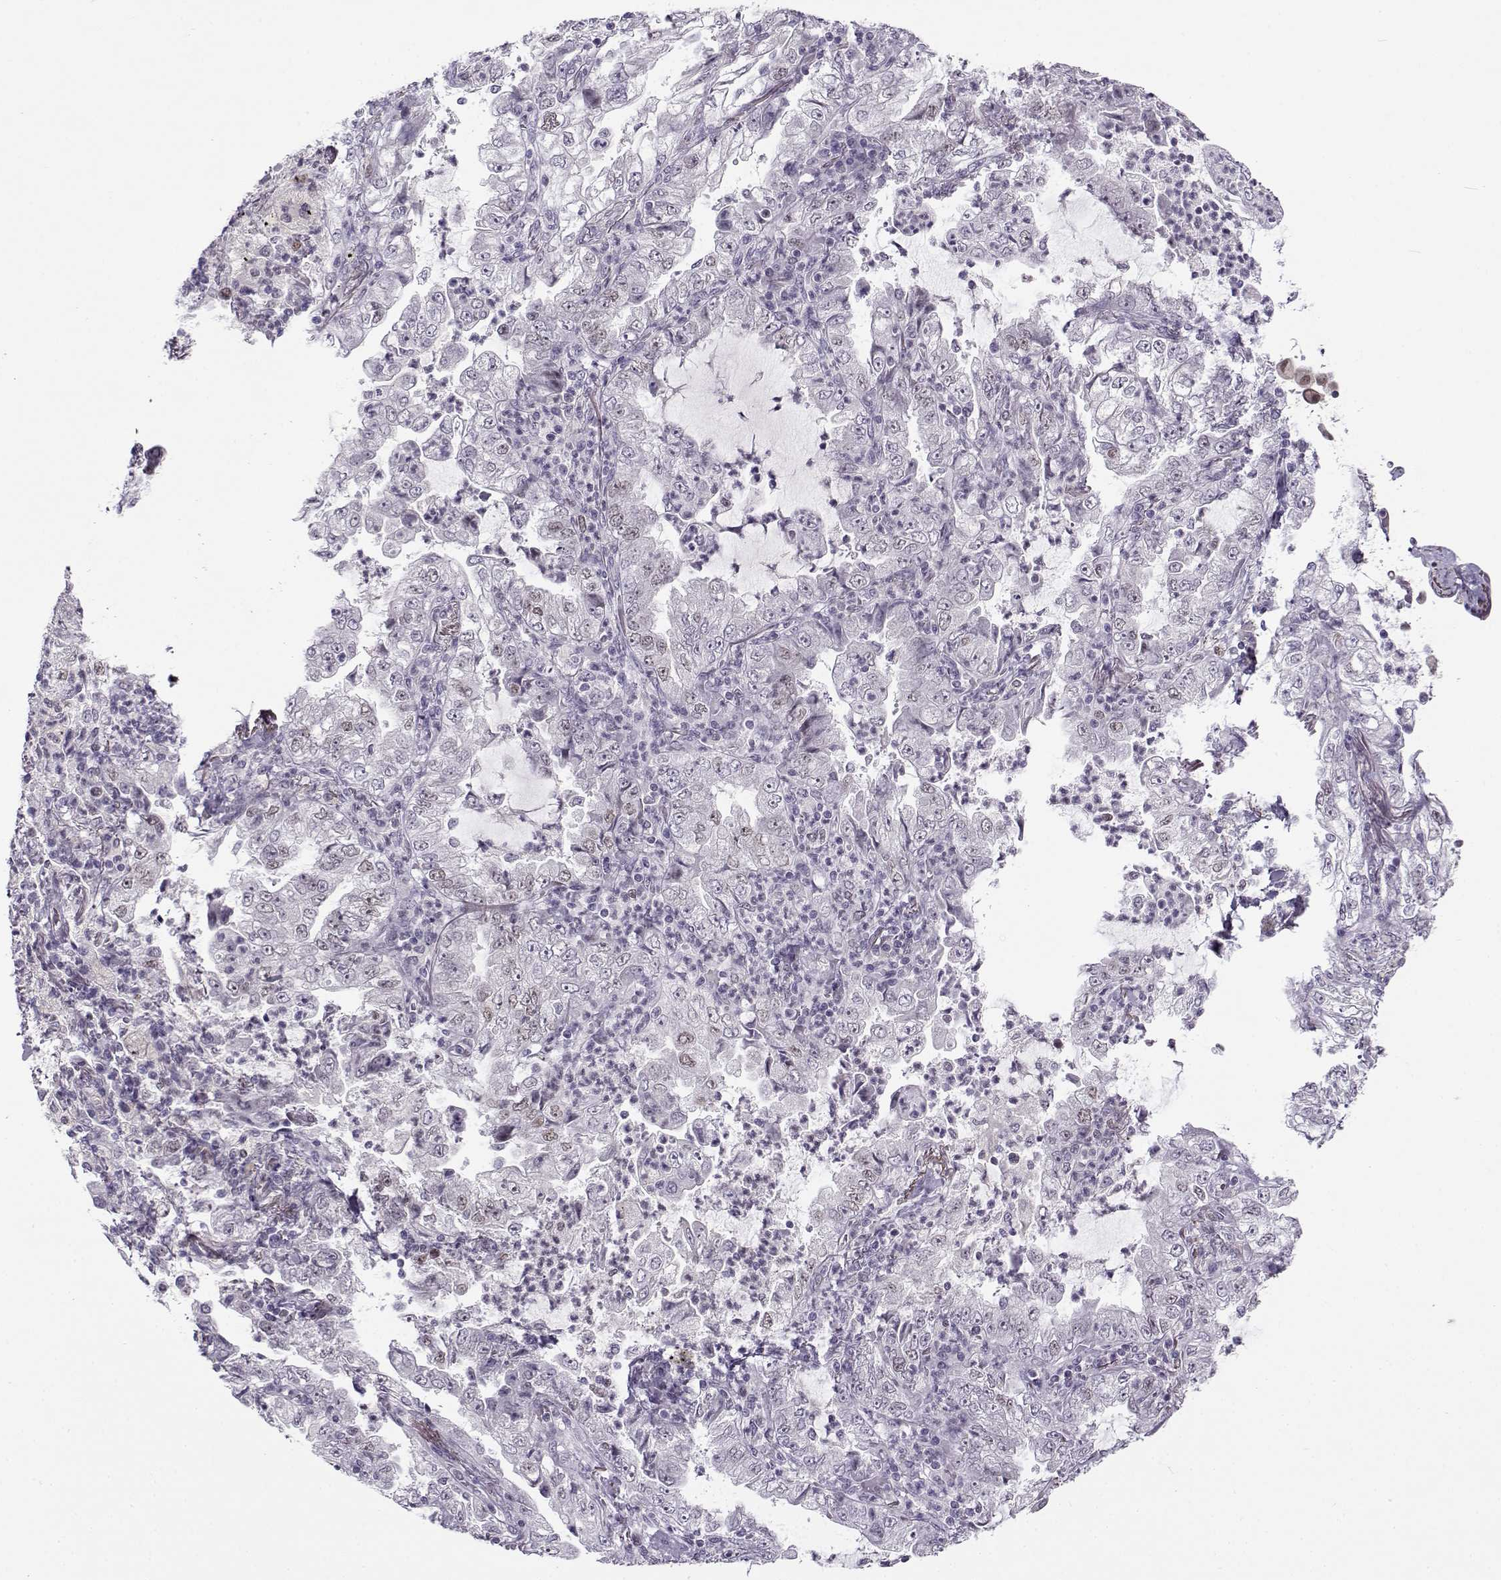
{"staining": {"intensity": "negative", "quantity": "none", "location": "none"}, "tissue": "lung cancer", "cell_type": "Tumor cells", "image_type": "cancer", "snomed": [{"axis": "morphology", "description": "Adenocarcinoma, NOS"}, {"axis": "topography", "description": "Lung"}], "caption": "Immunohistochemical staining of human lung cancer reveals no significant expression in tumor cells.", "gene": "BACH1", "patient": {"sex": "female", "age": 73}}